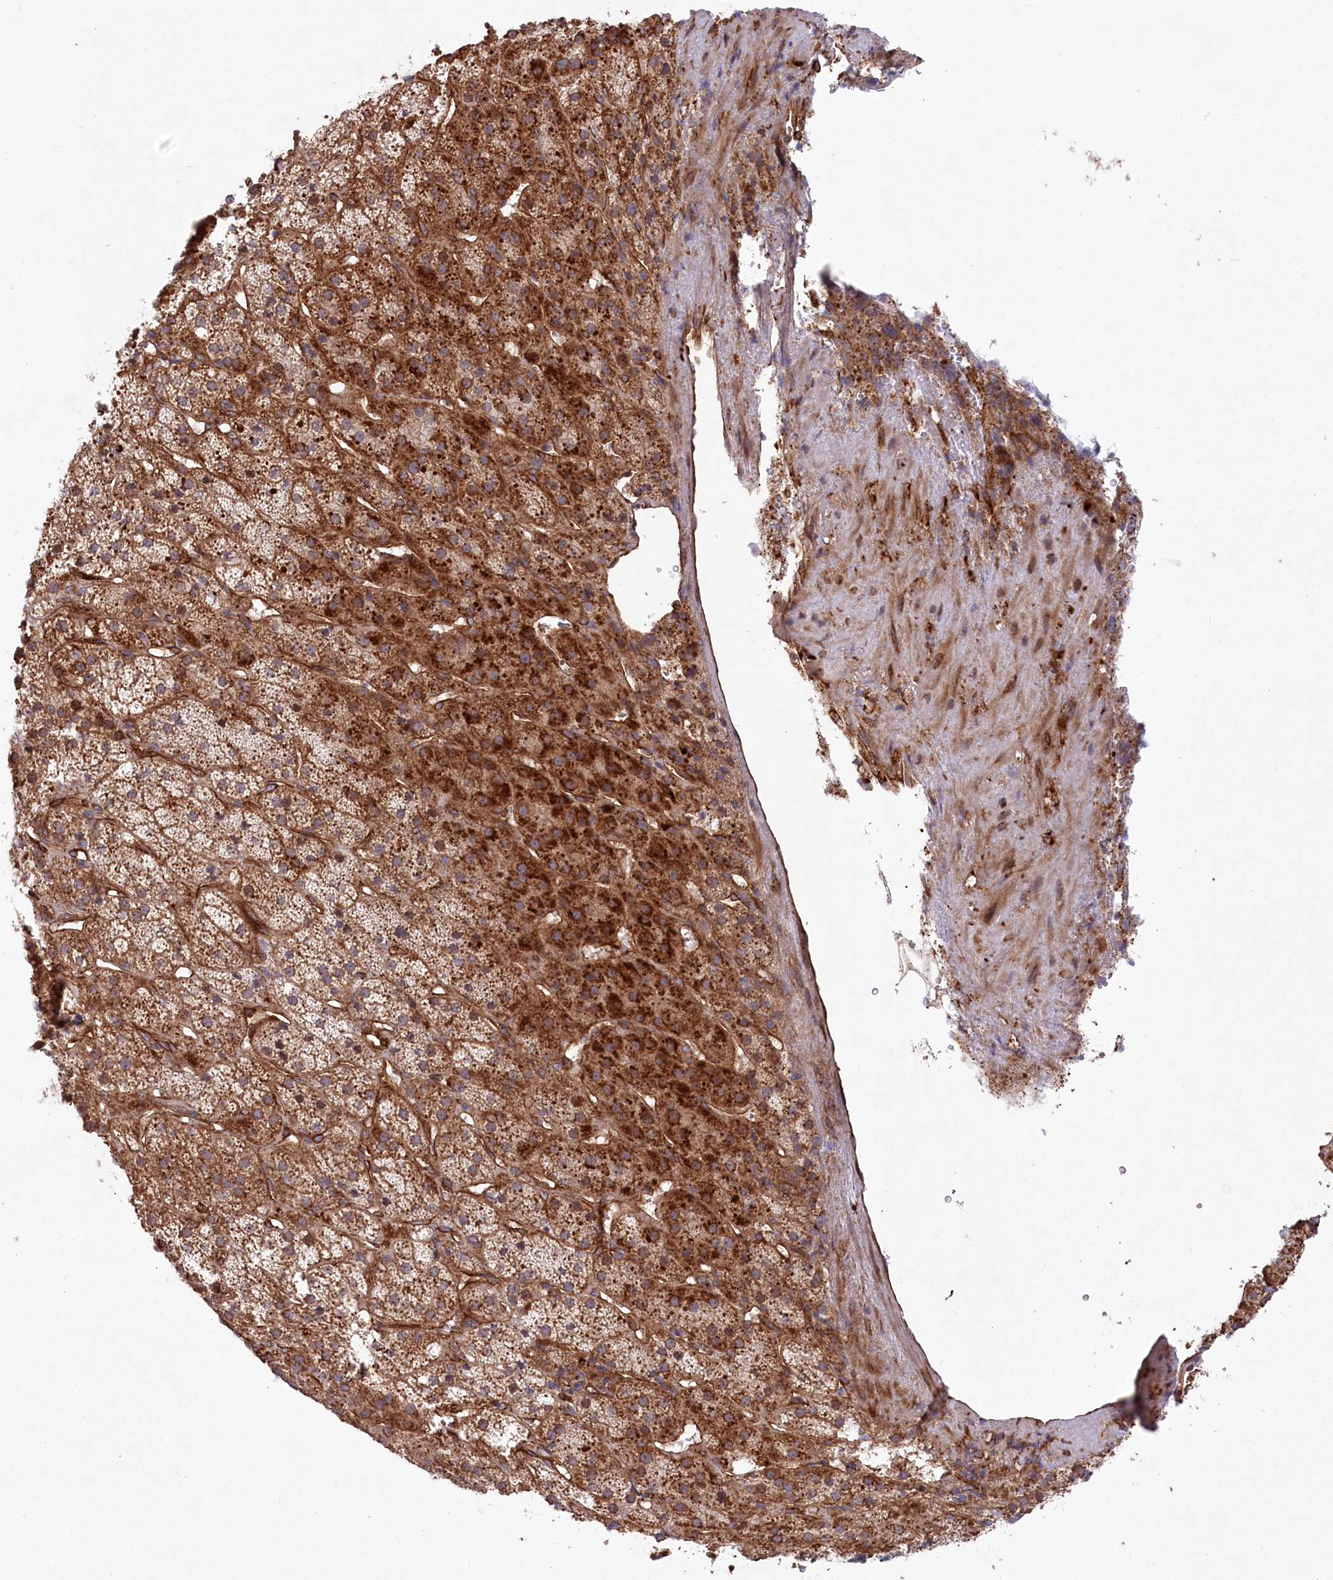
{"staining": {"intensity": "strong", "quantity": "25%-75%", "location": "cytoplasmic/membranous"}, "tissue": "adrenal gland", "cell_type": "Glandular cells", "image_type": "normal", "snomed": [{"axis": "morphology", "description": "Normal tissue, NOS"}, {"axis": "topography", "description": "Adrenal gland"}], "caption": "This image demonstrates unremarkable adrenal gland stained with immunohistochemistry (IHC) to label a protein in brown. The cytoplasmic/membranous of glandular cells show strong positivity for the protein. Nuclei are counter-stained blue.", "gene": "MTPAP", "patient": {"sex": "female", "age": 57}}